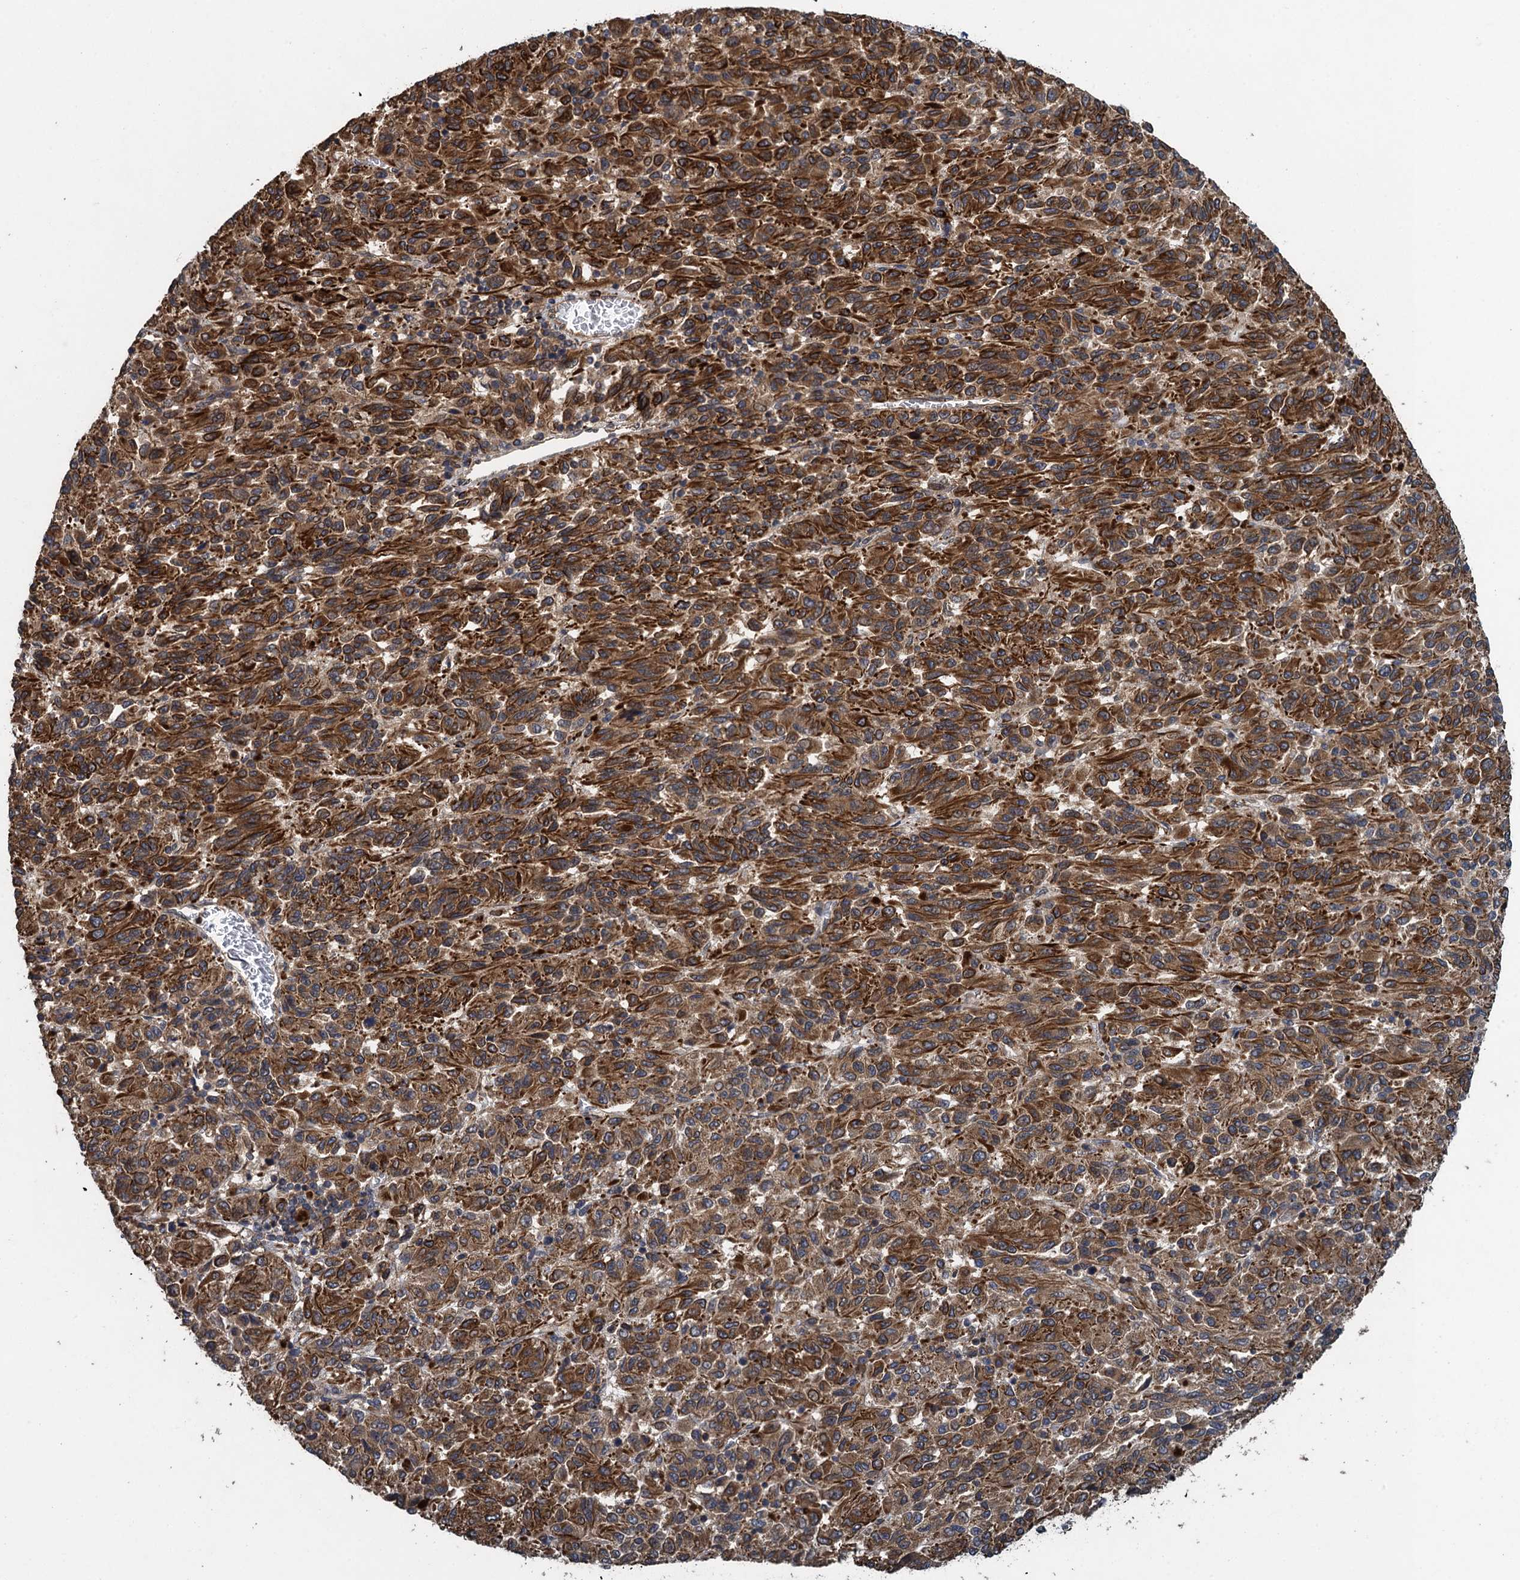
{"staining": {"intensity": "moderate", "quantity": ">75%", "location": "cytoplasmic/membranous"}, "tissue": "melanoma", "cell_type": "Tumor cells", "image_type": "cancer", "snomed": [{"axis": "morphology", "description": "Malignant melanoma, Metastatic site"}, {"axis": "topography", "description": "Lung"}], "caption": "Melanoma stained with IHC exhibits moderate cytoplasmic/membranous expression in about >75% of tumor cells.", "gene": "CNTN5", "patient": {"sex": "male", "age": 64}}